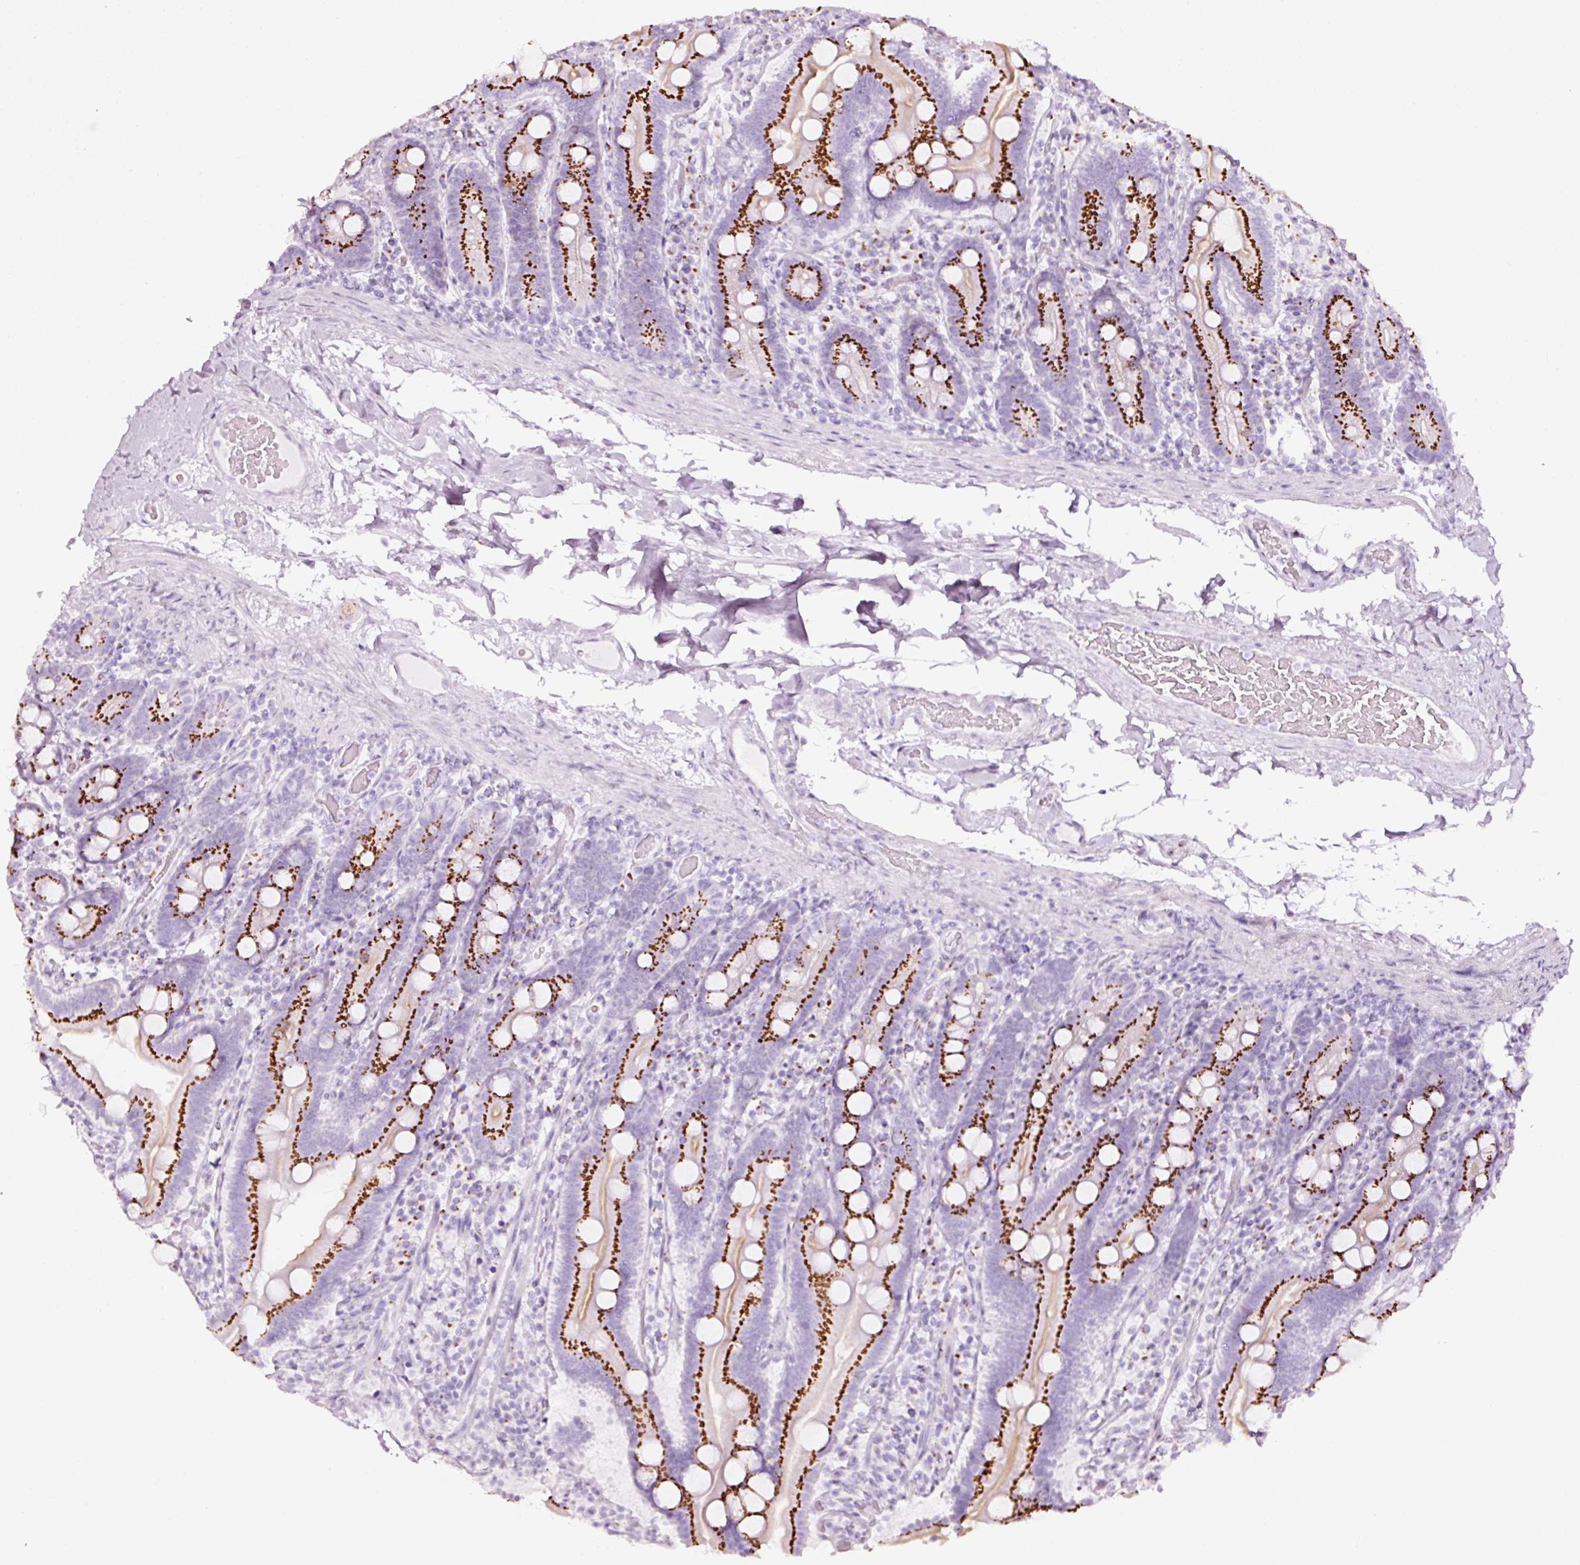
{"staining": {"intensity": "strong", "quantity": ">75%", "location": "cytoplasmic/membranous"}, "tissue": "duodenum", "cell_type": "Glandular cells", "image_type": "normal", "snomed": [{"axis": "morphology", "description": "Normal tissue, NOS"}, {"axis": "topography", "description": "Duodenum"}], "caption": "Duodenum stained for a protein exhibits strong cytoplasmic/membranous positivity in glandular cells.", "gene": "SDF4", "patient": {"sex": "male", "age": 55}}